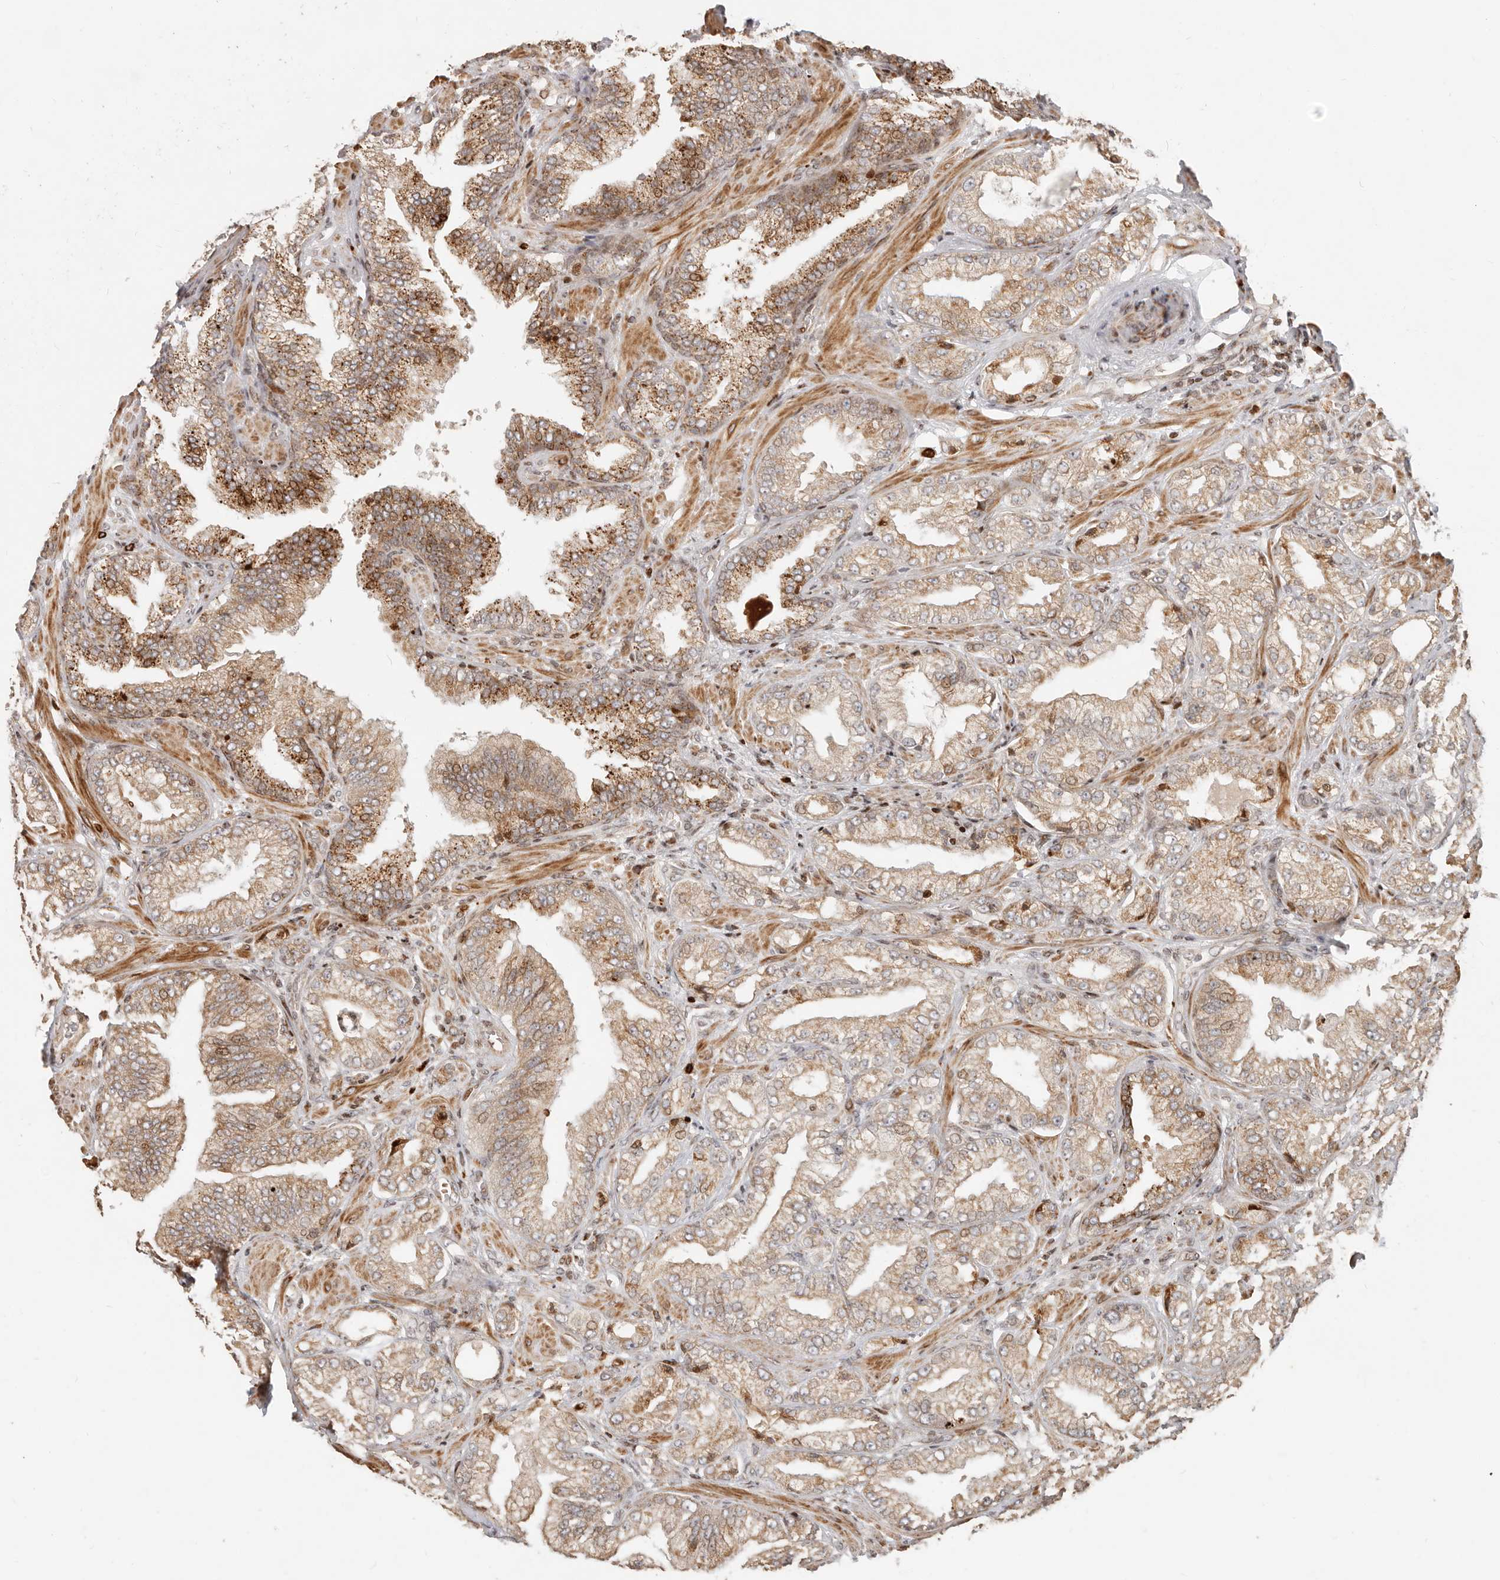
{"staining": {"intensity": "weak", "quantity": ">75%", "location": "cytoplasmic/membranous"}, "tissue": "prostate cancer", "cell_type": "Tumor cells", "image_type": "cancer", "snomed": [{"axis": "morphology", "description": "Adenocarcinoma, Low grade"}, {"axis": "topography", "description": "Prostate"}], "caption": "A histopathology image of human prostate cancer (low-grade adenocarcinoma) stained for a protein shows weak cytoplasmic/membranous brown staining in tumor cells. Using DAB (brown) and hematoxylin (blue) stains, captured at high magnification using brightfield microscopy.", "gene": "TRIM4", "patient": {"sex": "male", "age": 62}}